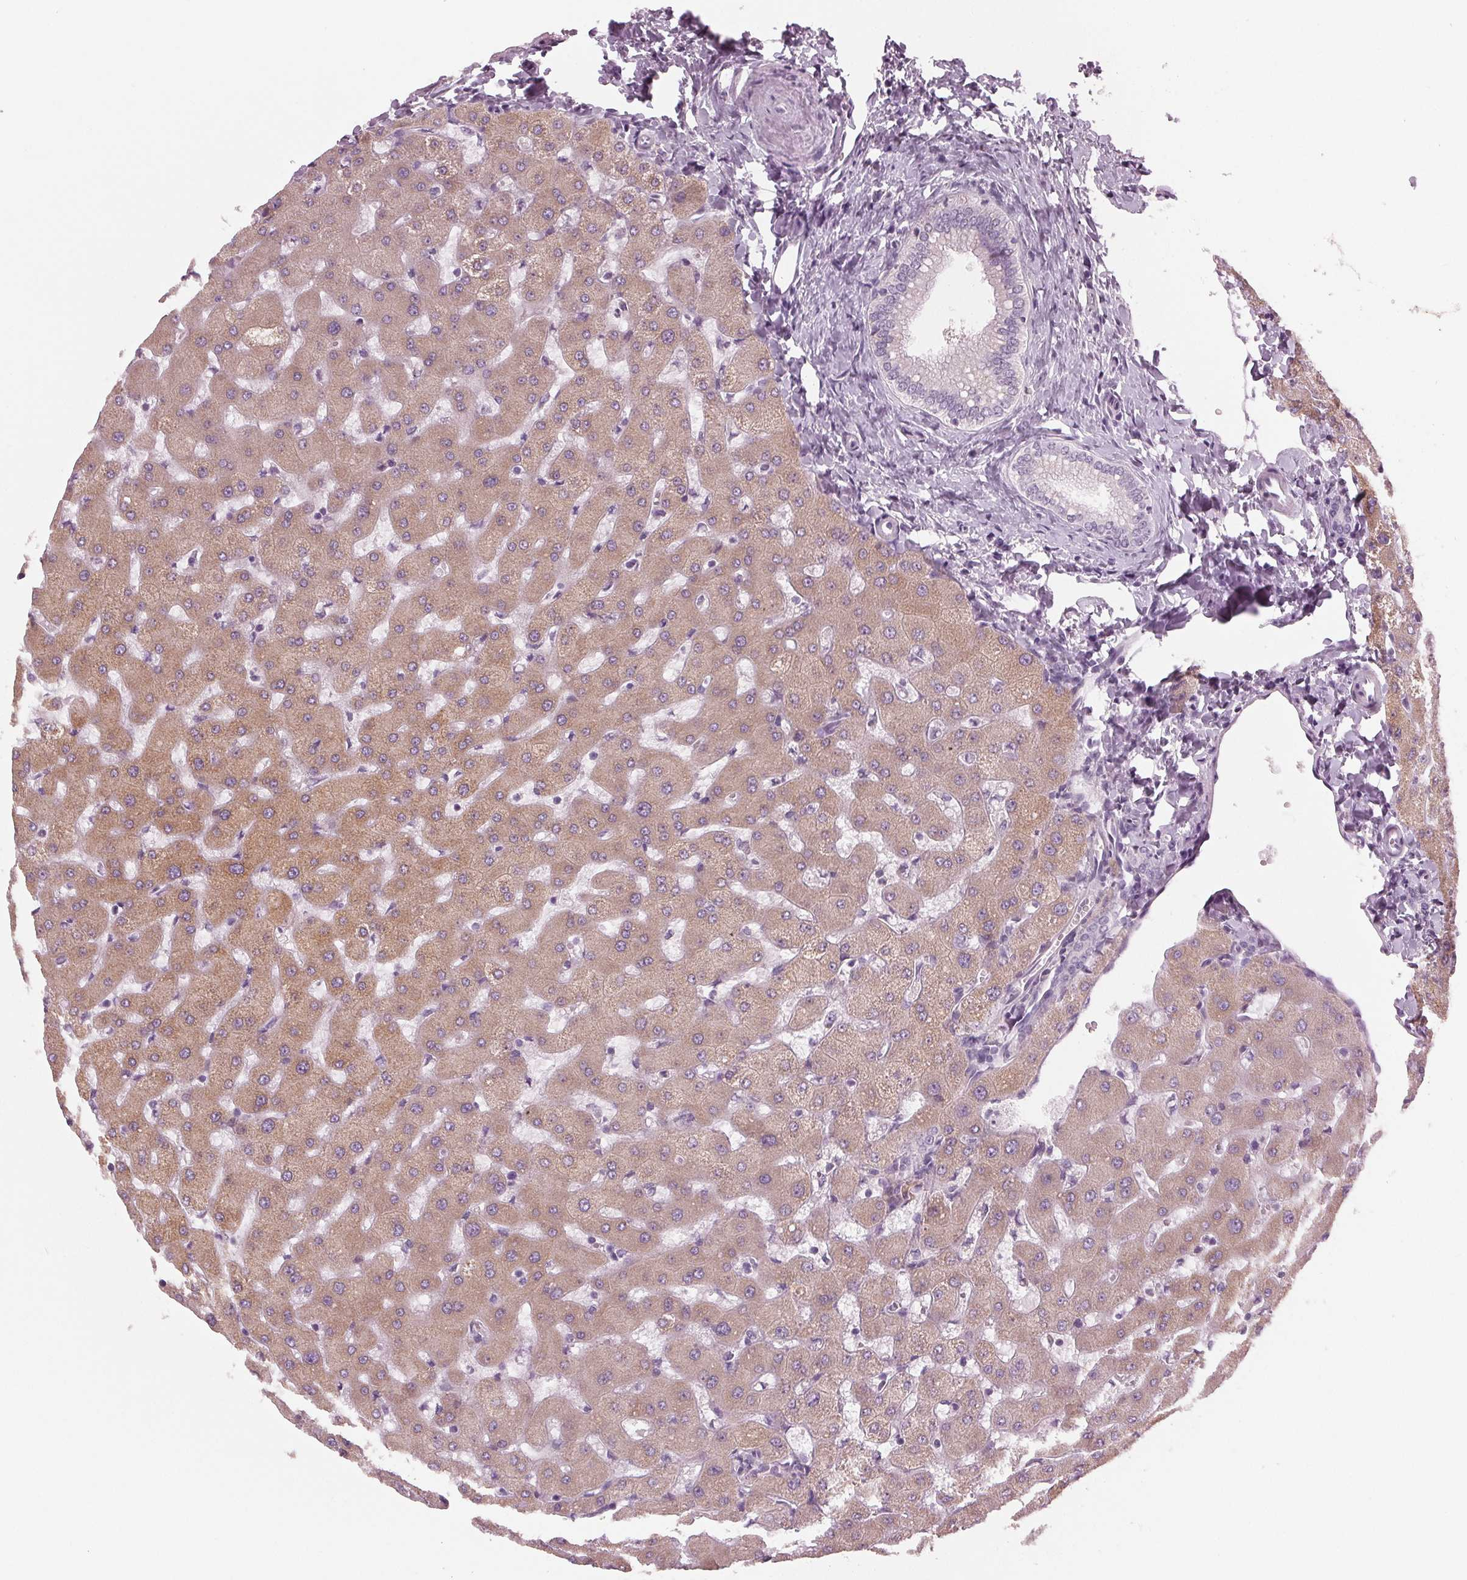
{"staining": {"intensity": "negative", "quantity": "none", "location": "none"}, "tissue": "liver", "cell_type": "Cholangiocytes", "image_type": "normal", "snomed": [{"axis": "morphology", "description": "Normal tissue, NOS"}, {"axis": "topography", "description": "Liver"}], "caption": "IHC histopathology image of normal liver: human liver stained with DAB displays no significant protein staining in cholangiocytes.", "gene": "PRAP1", "patient": {"sex": "female", "age": 63}}